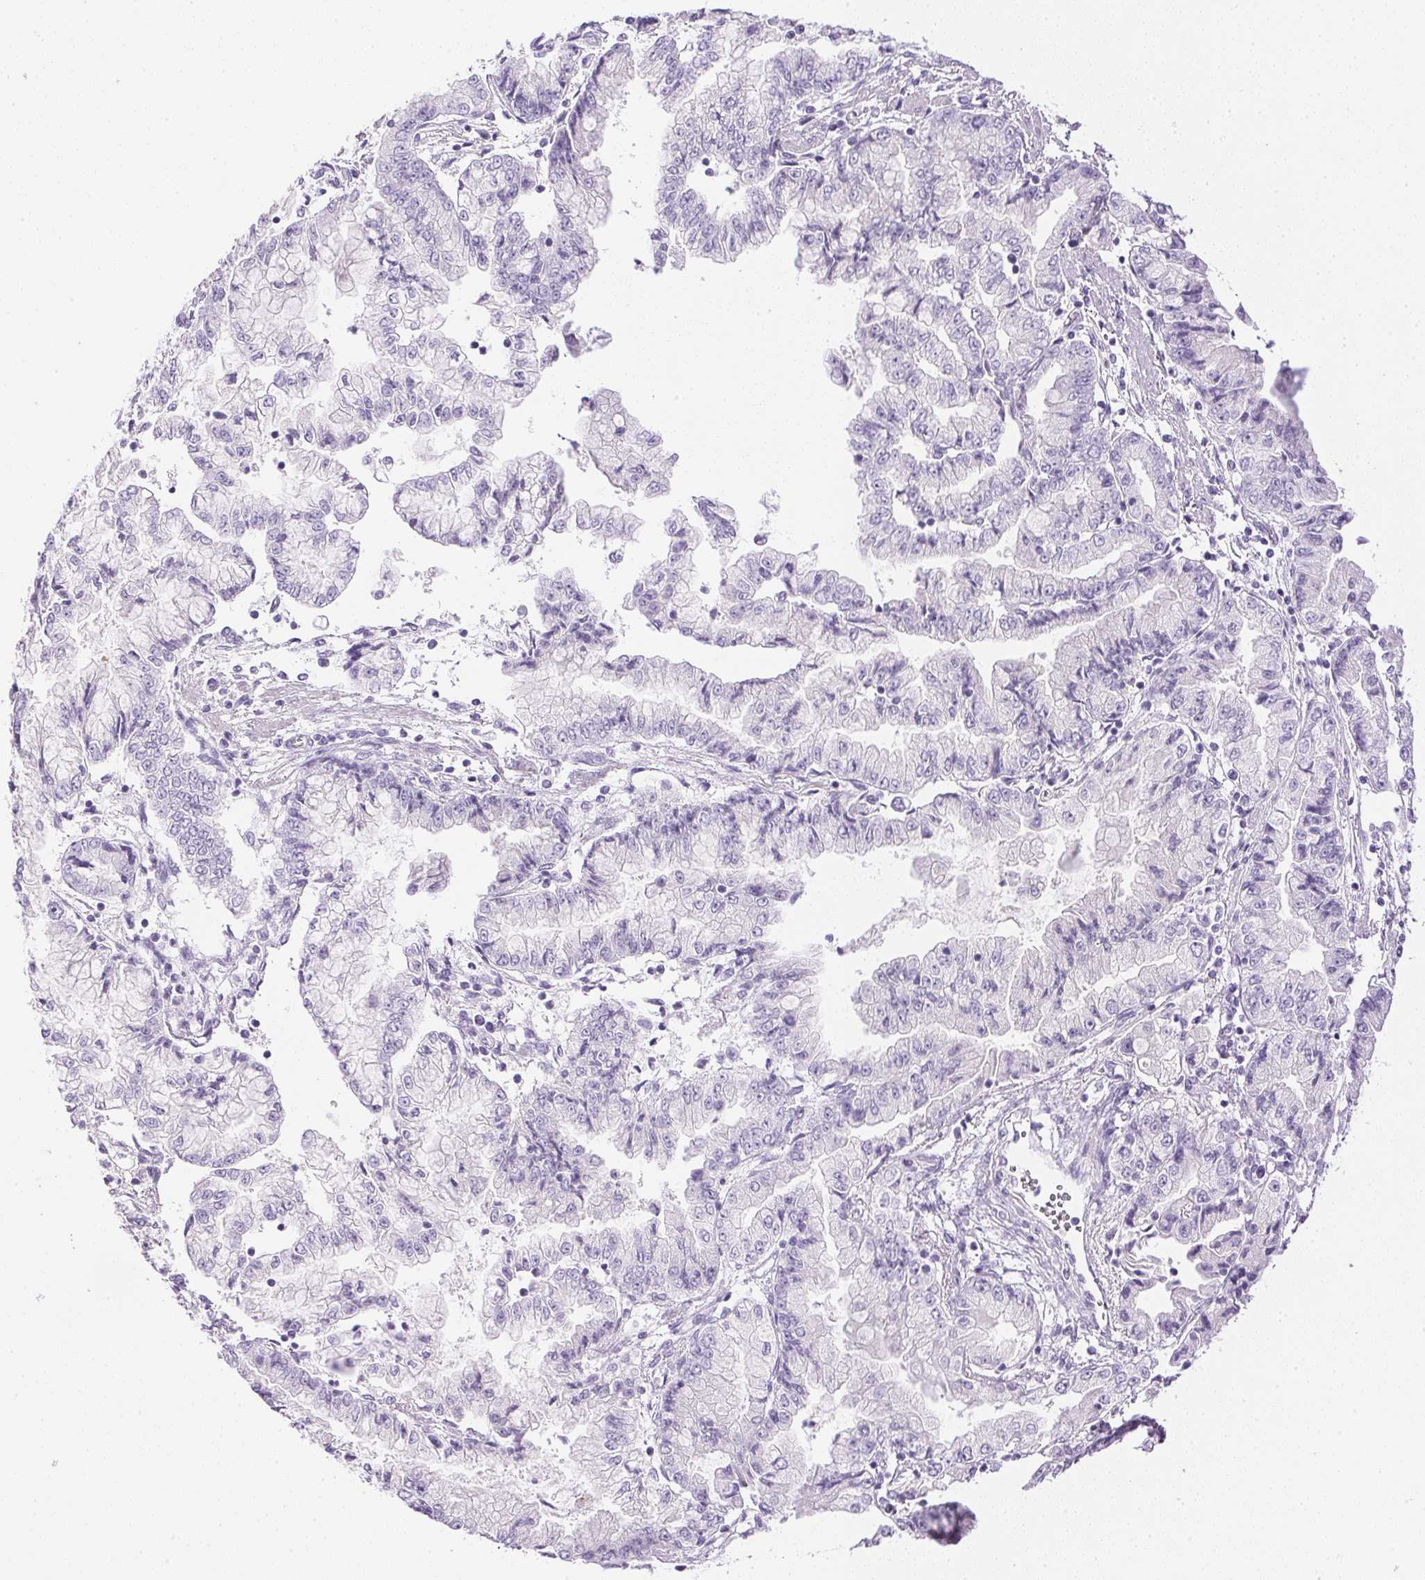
{"staining": {"intensity": "negative", "quantity": "none", "location": "none"}, "tissue": "stomach cancer", "cell_type": "Tumor cells", "image_type": "cancer", "snomed": [{"axis": "morphology", "description": "Adenocarcinoma, NOS"}, {"axis": "topography", "description": "Stomach, upper"}], "caption": "Adenocarcinoma (stomach) was stained to show a protein in brown. There is no significant staining in tumor cells.", "gene": "CTRL", "patient": {"sex": "female", "age": 74}}